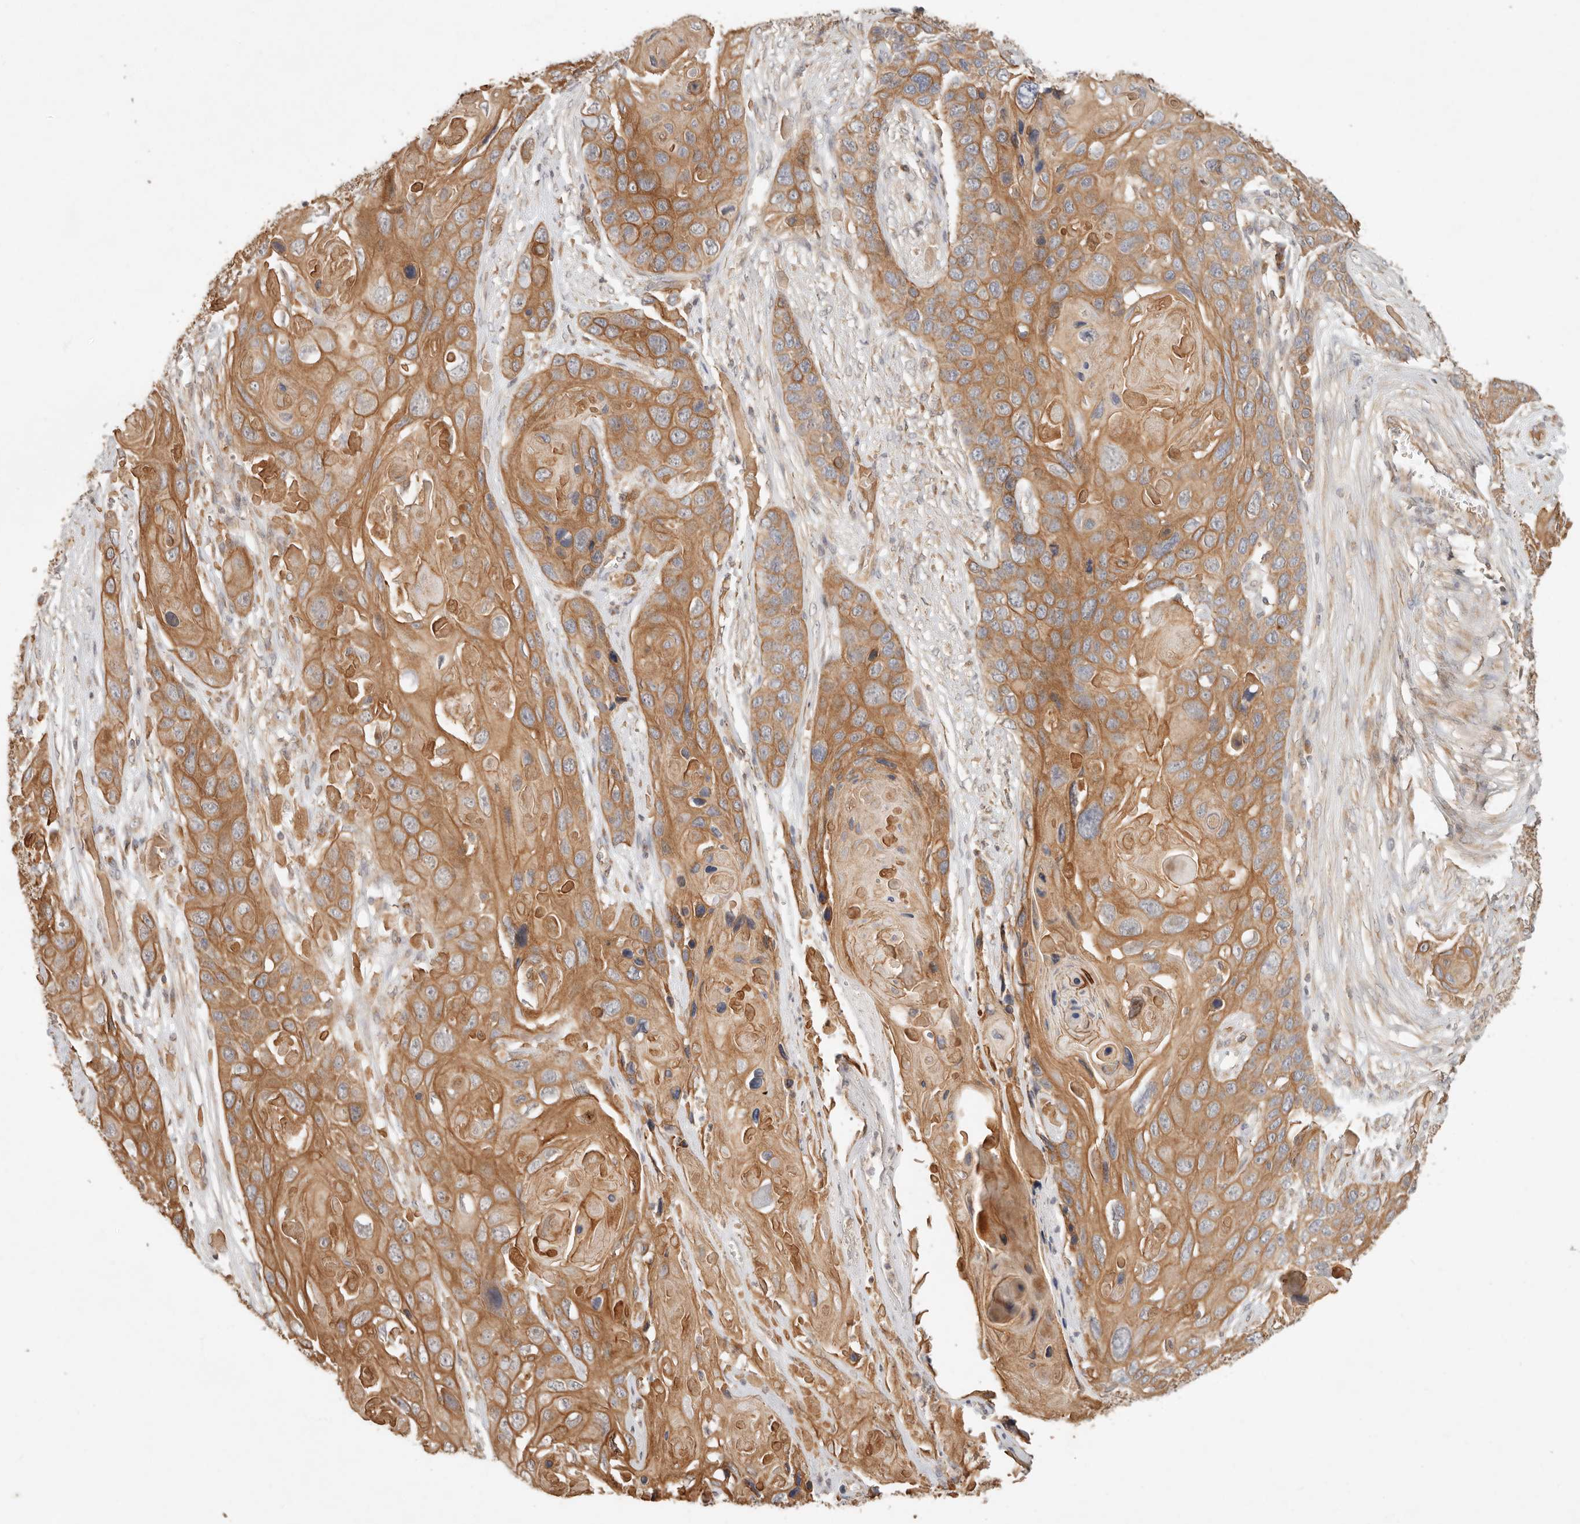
{"staining": {"intensity": "moderate", "quantity": ">75%", "location": "cytoplasmic/membranous"}, "tissue": "skin cancer", "cell_type": "Tumor cells", "image_type": "cancer", "snomed": [{"axis": "morphology", "description": "Squamous cell carcinoma, NOS"}, {"axis": "topography", "description": "Skin"}], "caption": "Skin cancer (squamous cell carcinoma) stained for a protein (brown) reveals moderate cytoplasmic/membranous positive staining in about >75% of tumor cells.", "gene": "HECTD3", "patient": {"sex": "male", "age": 55}}